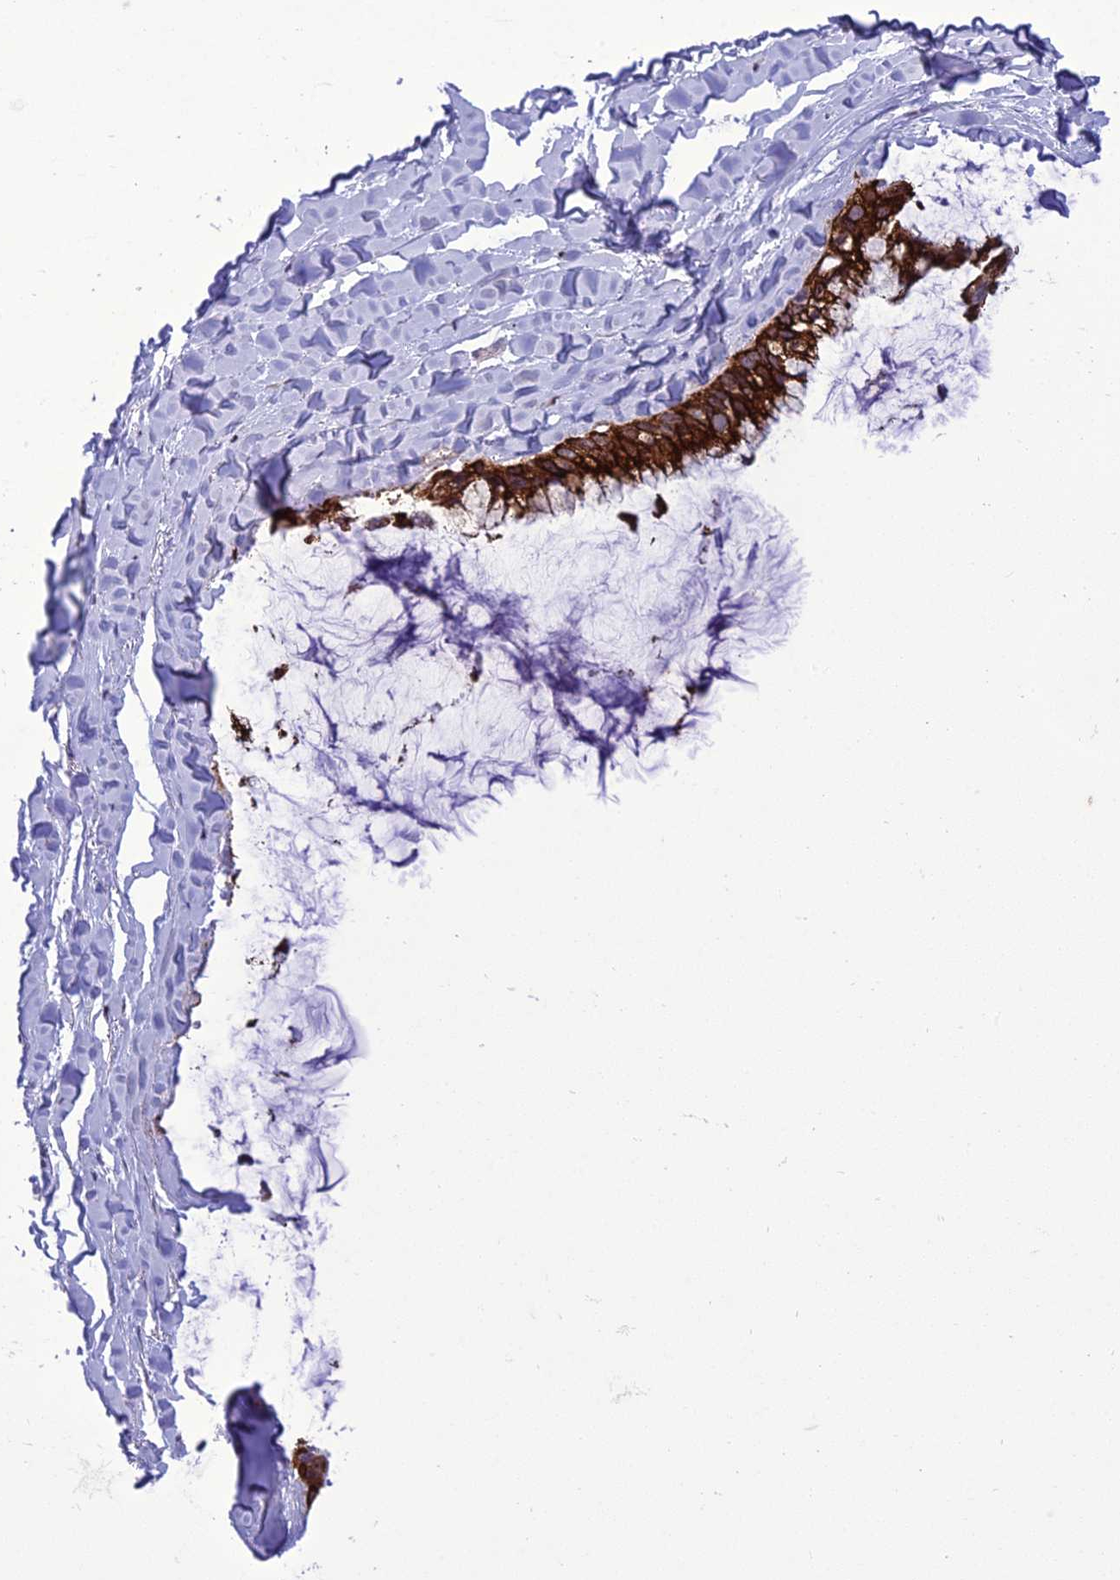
{"staining": {"intensity": "strong", "quantity": ">75%", "location": "cytoplasmic/membranous"}, "tissue": "ovarian cancer", "cell_type": "Tumor cells", "image_type": "cancer", "snomed": [{"axis": "morphology", "description": "Cystadenocarcinoma, mucinous, NOS"}, {"axis": "topography", "description": "Ovary"}], "caption": "A high-resolution photomicrograph shows immunohistochemistry (IHC) staining of mucinous cystadenocarcinoma (ovarian), which demonstrates strong cytoplasmic/membranous staining in about >75% of tumor cells.", "gene": "GAB4", "patient": {"sex": "female", "age": 39}}